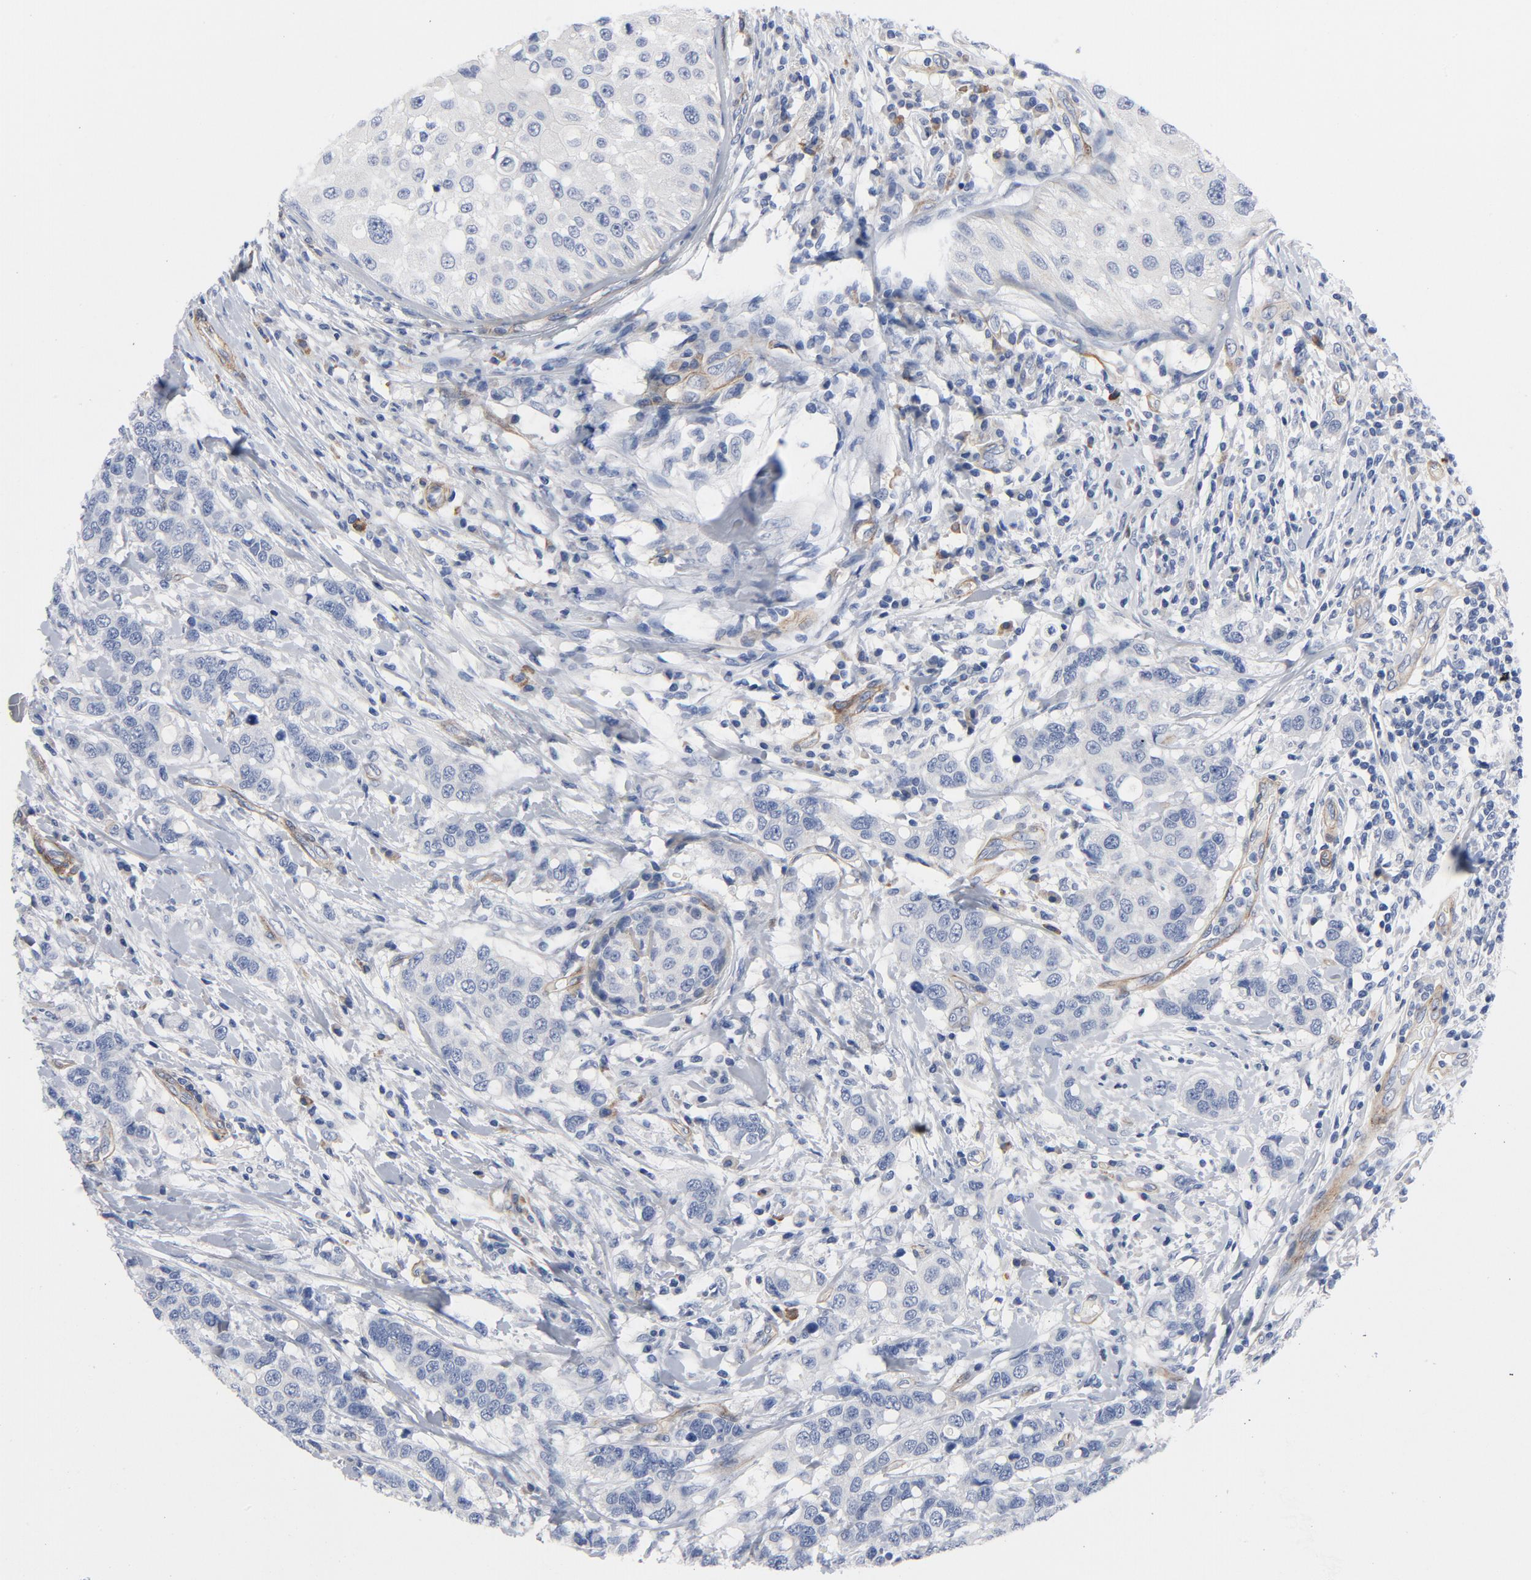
{"staining": {"intensity": "negative", "quantity": "none", "location": "none"}, "tissue": "breast cancer", "cell_type": "Tumor cells", "image_type": "cancer", "snomed": [{"axis": "morphology", "description": "Duct carcinoma"}, {"axis": "topography", "description": "Breast"}], "caption": "DAB (3,3'-diaminobenzidine) immunohistochemical staining of human breast invasive ductal carcinoma reveals no significant staining in tumor cells. (IHC, brightfield microscopy, high magnification).", "gene": "LAMC1", "patient": {"sex": "female", "age": 27}}